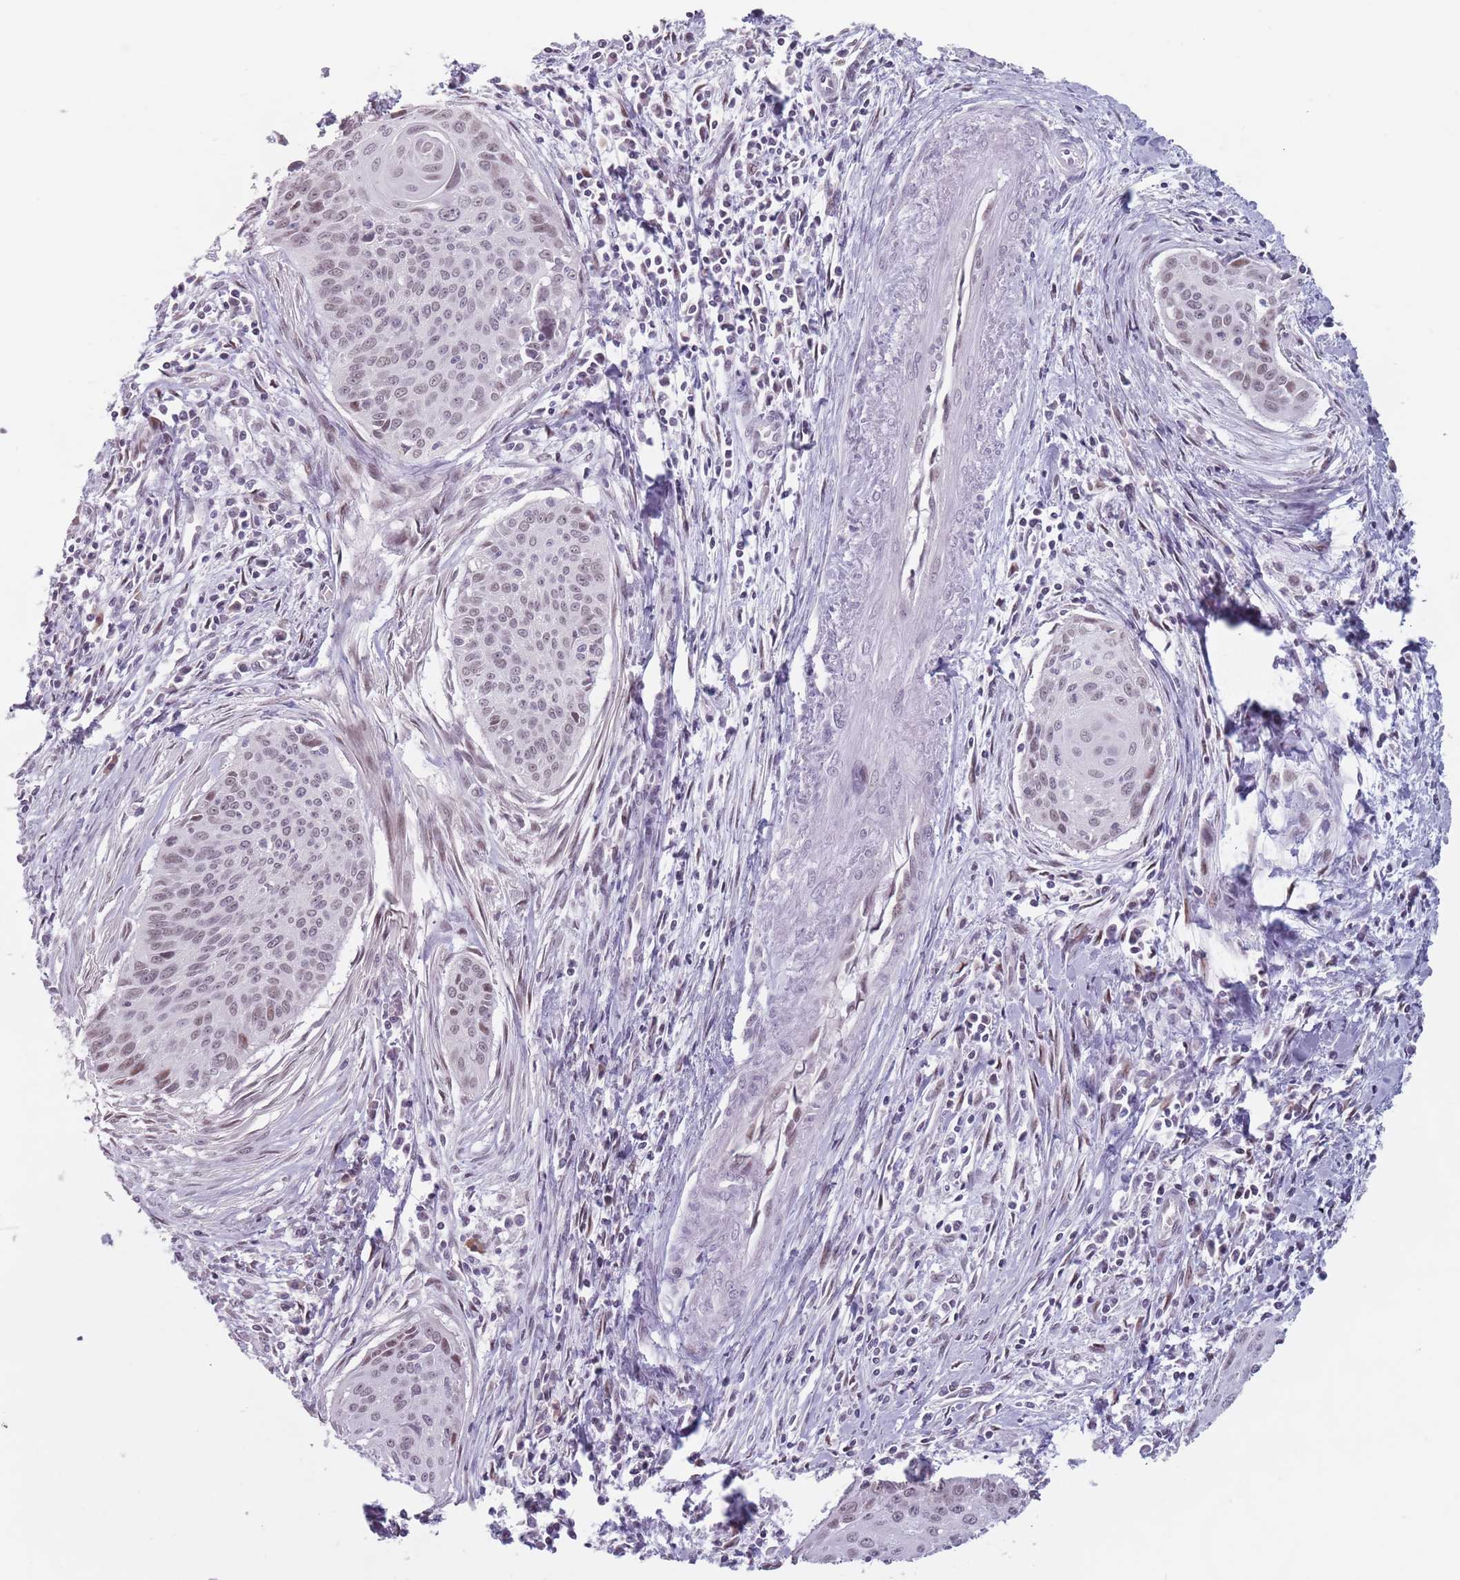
{"staining": {"intensity": "weak", "quantity": "25%-75%", "location": "nuclear"}, "tissue": "cervical cancer", "cell_type": "Tumor cells", "image_type": "cancer", "snomed": [{"axis": "morphology", "description": "Squamous cell carcinoma, NOS"}, {"axis": "topography", "description": "Cervix"}], "caption": "Cervical cancer (squamous cell carcinoma) tissue shows weak nuclear positivity in approximately 25%-75% of tumor cells, visualized by immunohistochemistry.", "gene": "PTCHD1", "patient": {"sex": "female", "age": 55}}